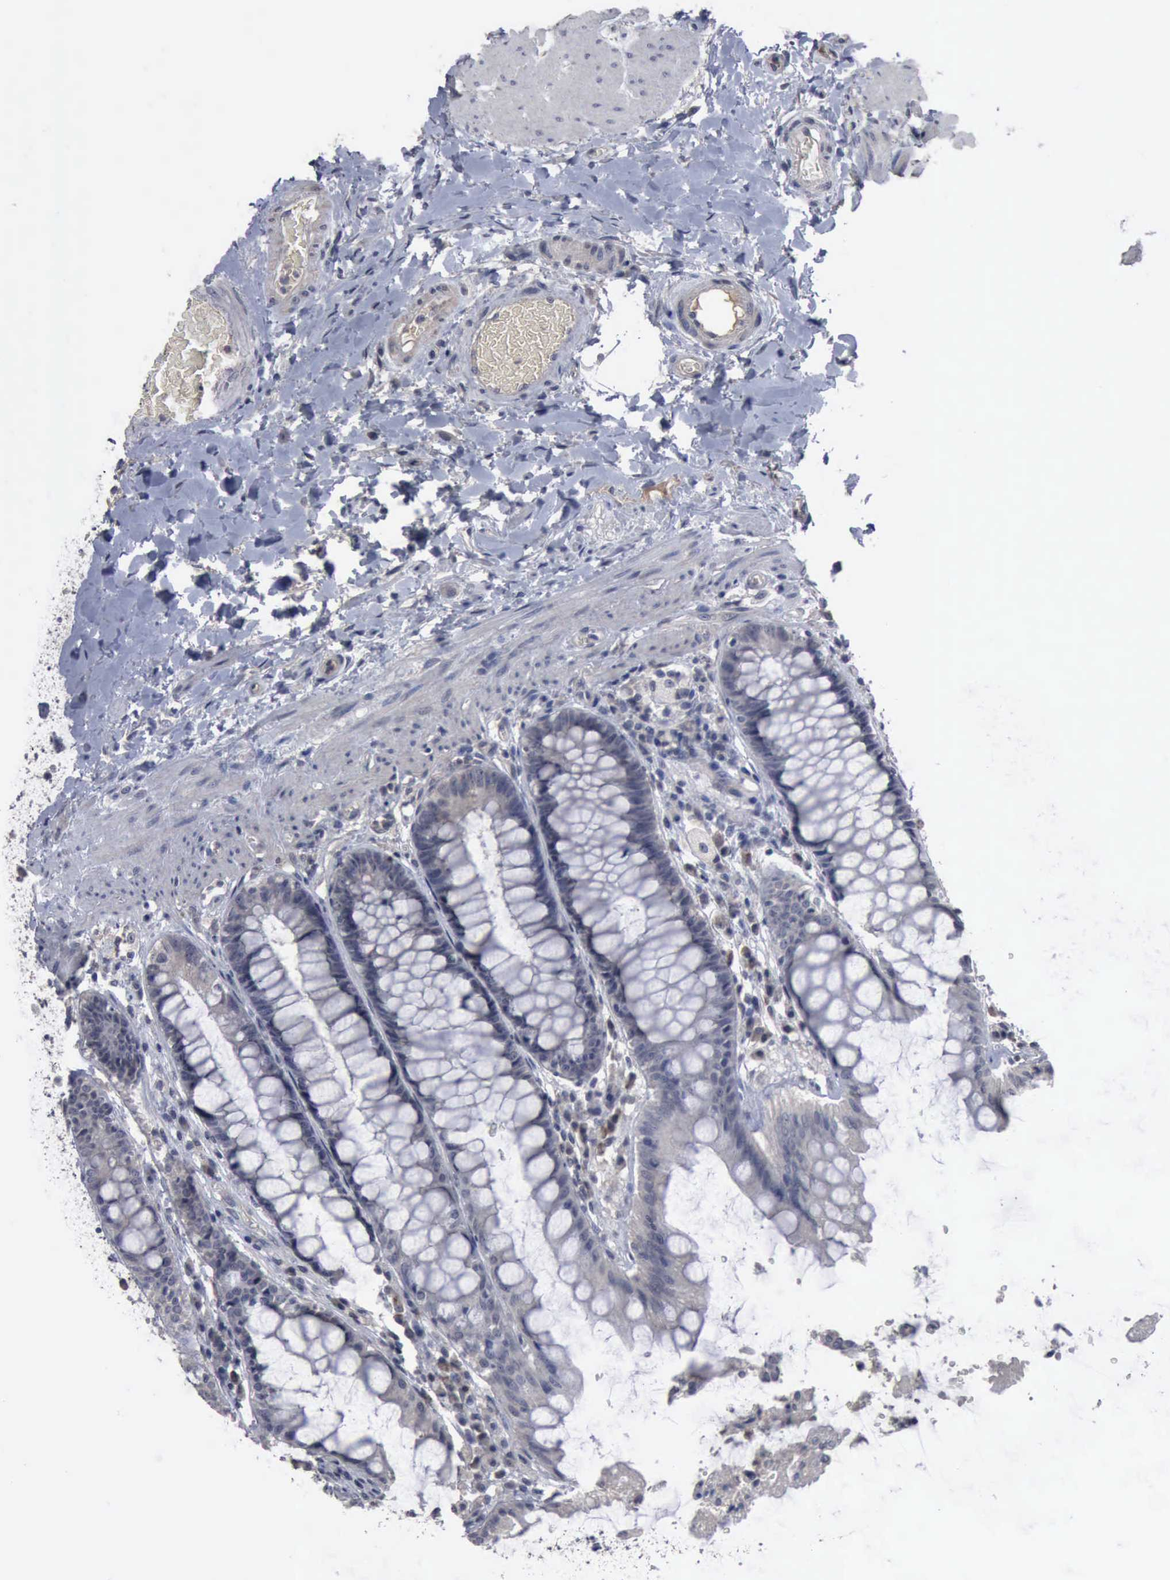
{"staining": {"intensity": "weak", "quantity": "<25%", "location": "cytoplasmic/membranous"}, "tissue": "rectum", "cell_type": "Glandular cells", "image_type": "normal", "snomed": [{"axis": "morphology", "description": "Normal tissue, NOS"}, {"axis": "topography", "description": "Rectum"}], "caption": "Glandular cells show no significant protein staining in normal rectum.", "gene": "MYO18B", "patient": {"sex": "female", "age": 46}}